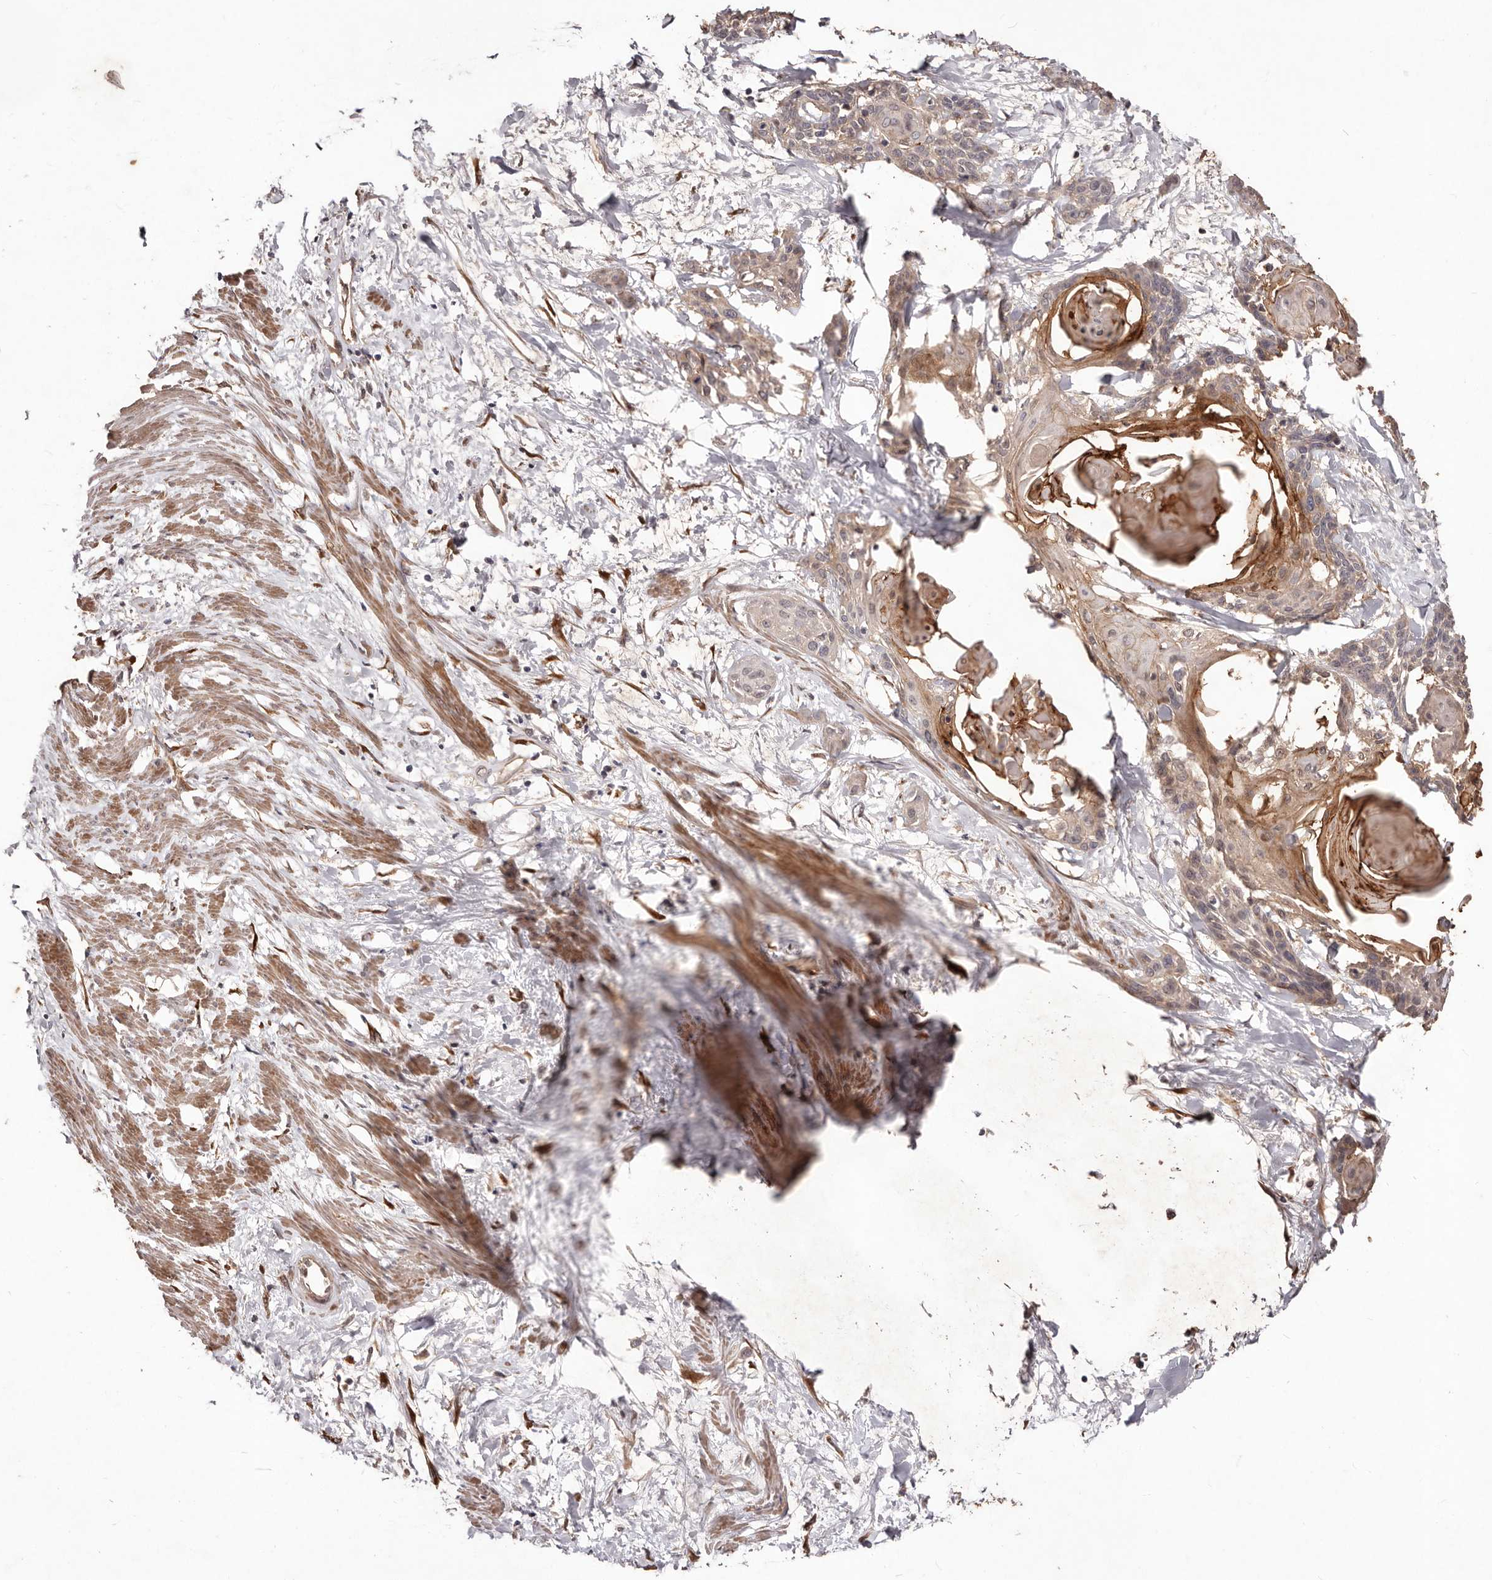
{"staining": {"intensity": "weak", "quantity": "25%-75%", "location": "cytoplasmic/membranous"}, "tissue": "cervical cancer", "cell_type": "Tumor cells", "image_type": "cancer", "snomed": [{"axis": "morphology", "description": "Squamous cell carcinoma, NOS"}, {"axis": "topography", "description": "Cervix"}], "caption": "High-magnification brightfield microscopy of cervical cancer stained with DAB (3,3'-diaminobenzidine) (brown) and counterstained with hematoxylin (blue). tumor cells exhibit weak cytoplasmic/membranous expression is identified in about25%-75% of cells.", "gene": "CCL14", "patient": {"sex": "female", "age": 57}}